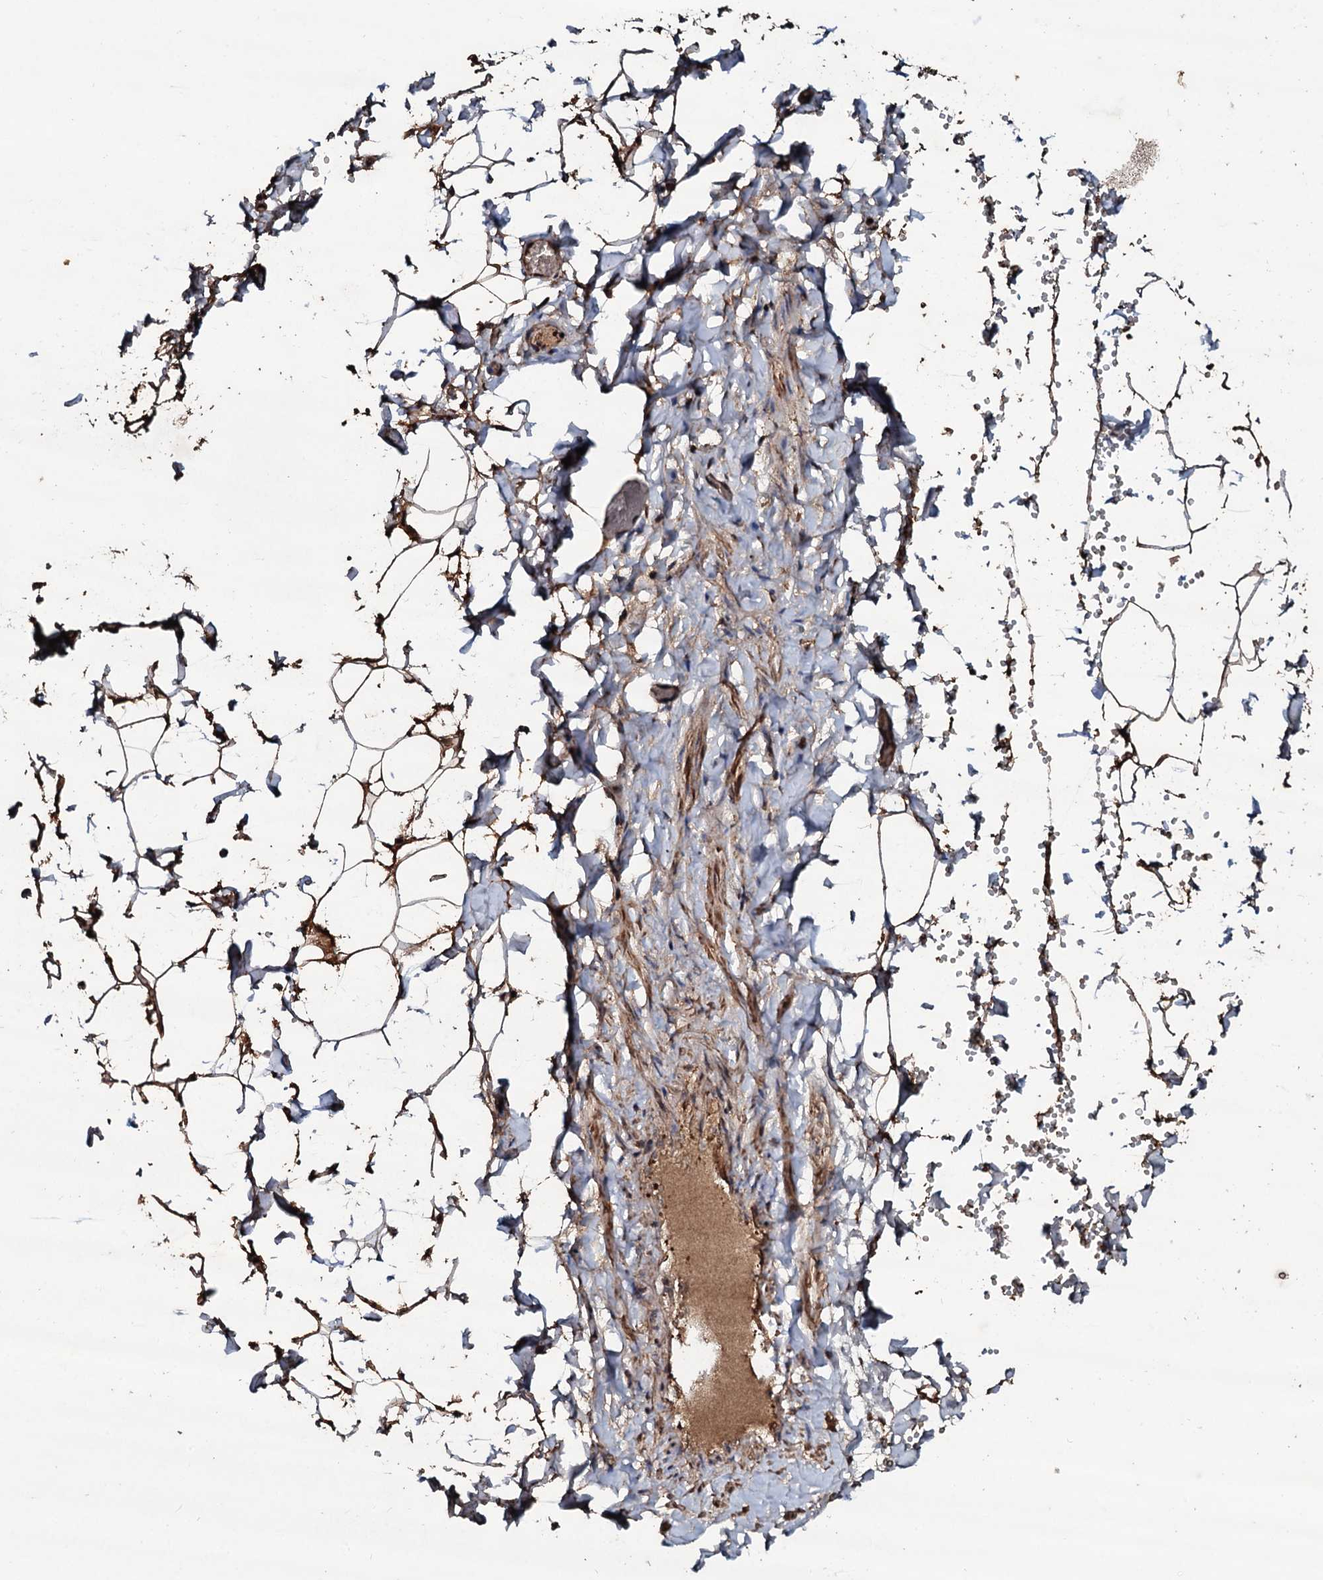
{"staining": {"intensity": "strong", "quantity": ">75%", "location": "cytoplasmic/membranous"}, "tissue": "adipose tissue", "cell_type": "Adipocytes", "image_type": "normal", "snomed": [{"axis": "morphology", "description": "Normal tissue, NOS"}, {"axis": "topography", "description": "Gallbladder"}, {"axis": "topography", "description": "Peripheral nerve tissue"}], "caption": "The image reveals staining of unremarkable adipose tissue, revealing strong cytoplasmic/membranous protein expression (brown color) within adipocytes. (Stains: DAB in brown, nuclei in blue, Microscopy: brightfield microscopy at high magnification).", "gene": "SUPT7L", "patient": {"sex": "male", "age": 38}}